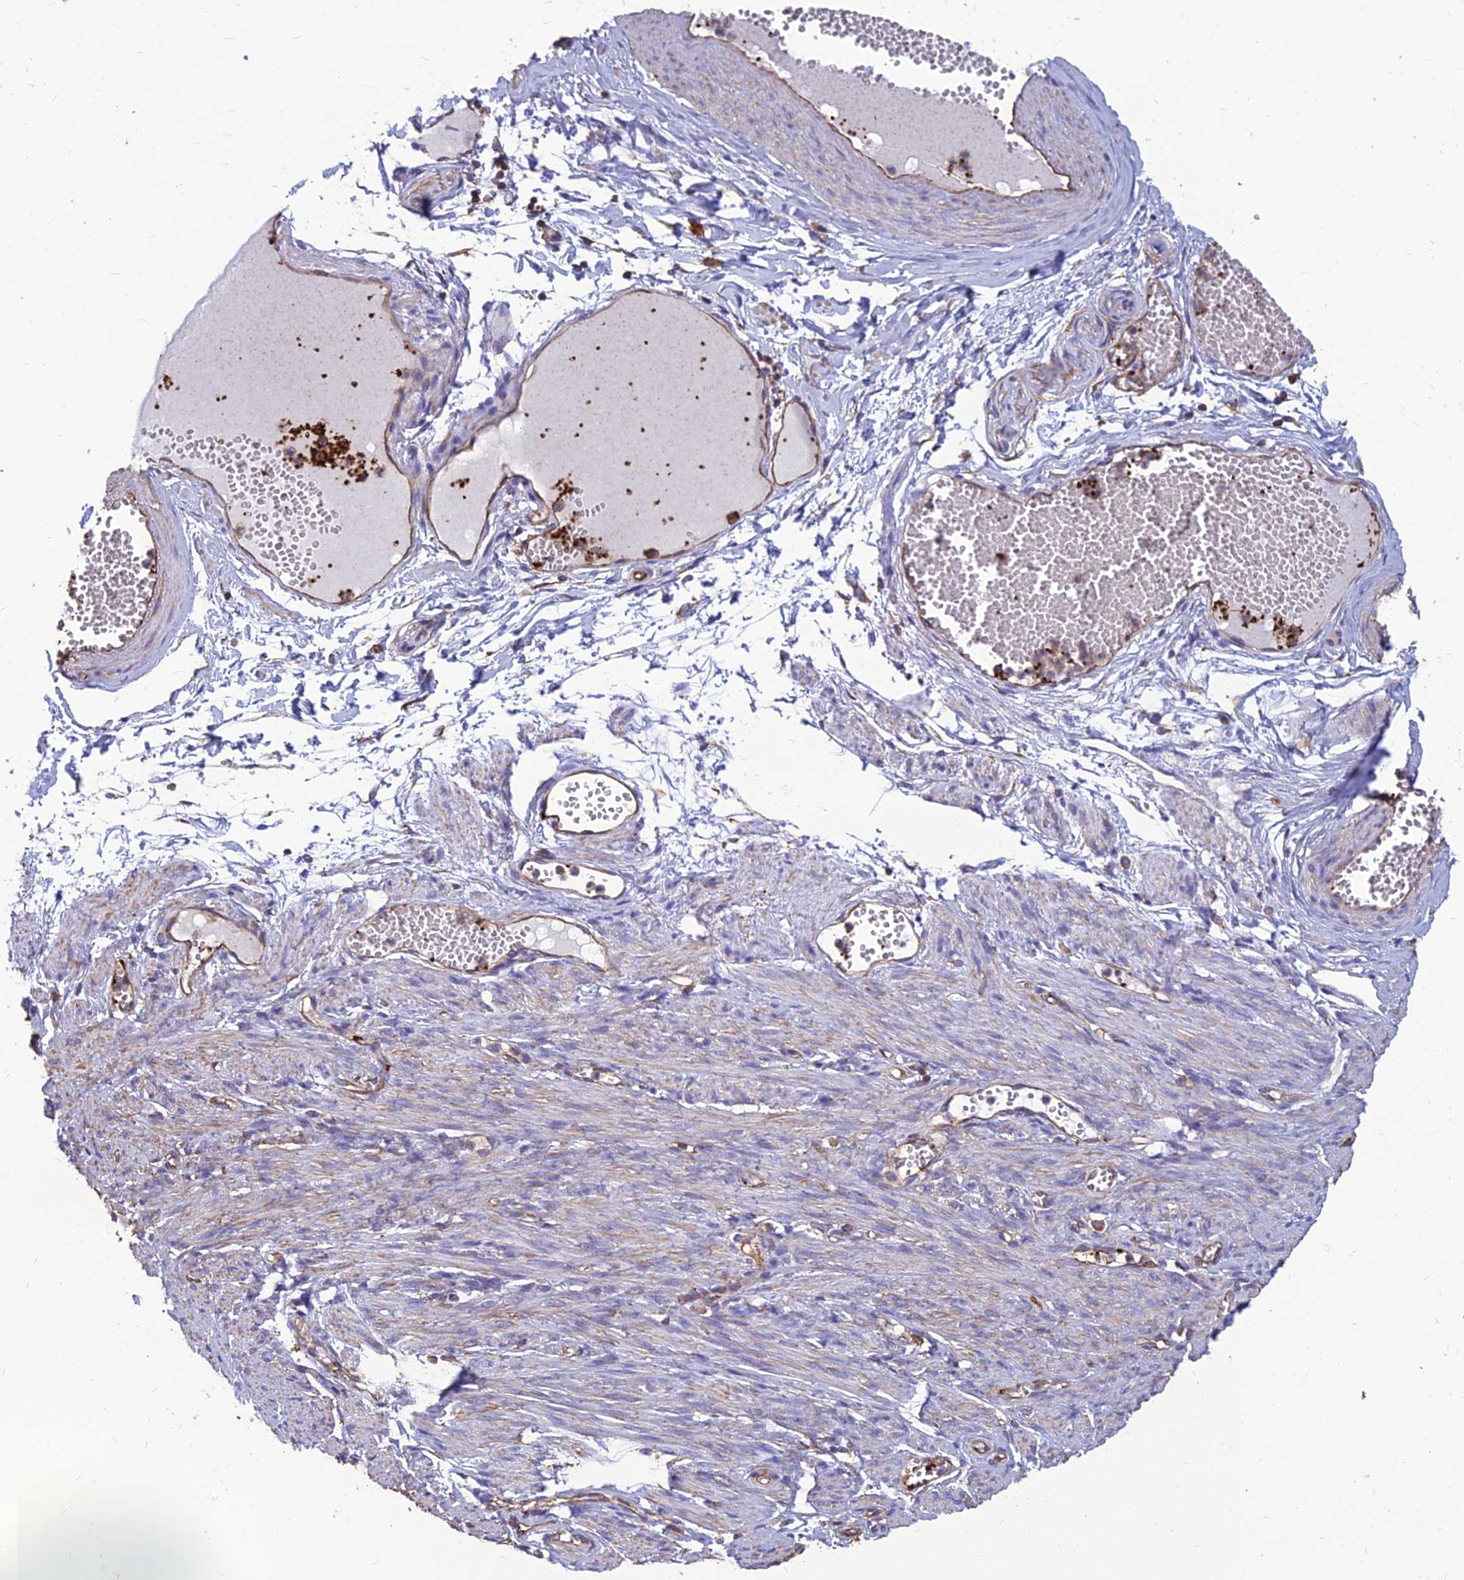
{"staining": {"intensity": "moderate", "quantity": "25%-75%", "location": "cytoplasmic/membranous"}, "tissue": "adipose tissue", "cell_type": "Adipocytes", "image_type": "normal", "snomed": [{"axis": "morphology", "description": "Normal tissue, NOS"}, {"axis": "topography", "description": "Smooth muscle"}, {"axis": "topography", "description": "Peripheral nerve tissue"}], "caption": "Moderate cytoplasmic/membranous protein expression is seen in approximately 25%-75% of adipocytes in adipose tissue. (DAB (3,3'-diaminobenzidine) IHC, brown staining for protein, blue staining for nuclei).", "gene": "PSMD11", "patient": {"sex": "female", "age": 39}}